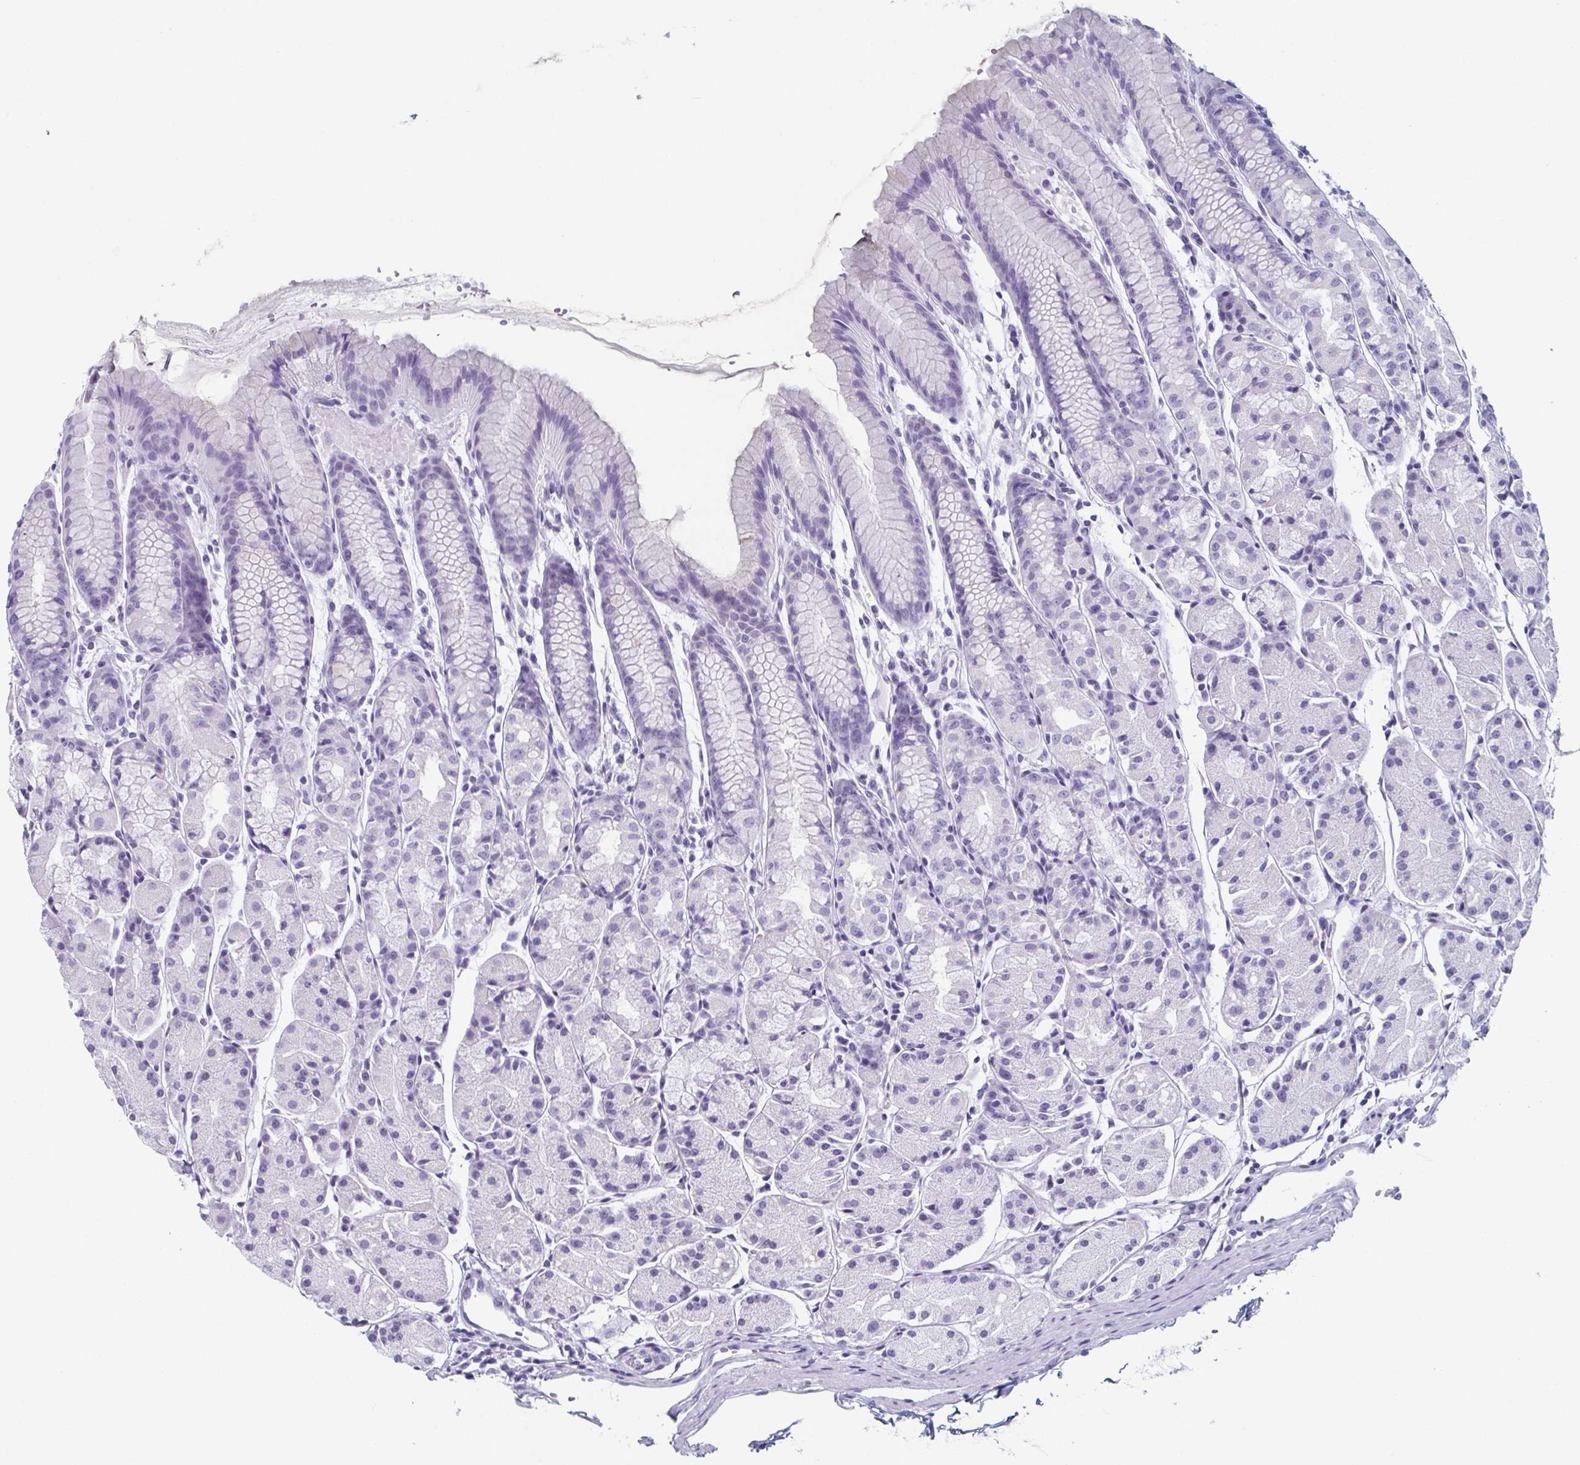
{"staining": {"intensity": "negative", "quantity": "none", "location": "none"}, "tissue": "stomach", "cell_type": "Glandular cells", "image_type": "normal", "snomed": [{"axis": "morphology", "description": "Normal tissue, NOS"}, {"axis": "topography", "description": "Stomach, upper"}], "caption": "Immunohistochemical staining of normal human stomach reveals no significant staining in glandular cells. (DAB immunohistochemistry visualized using brightfield microscopy, high magnification).", "gene": "ENKUR", "patient": {"sex": "male", "age": 47}}